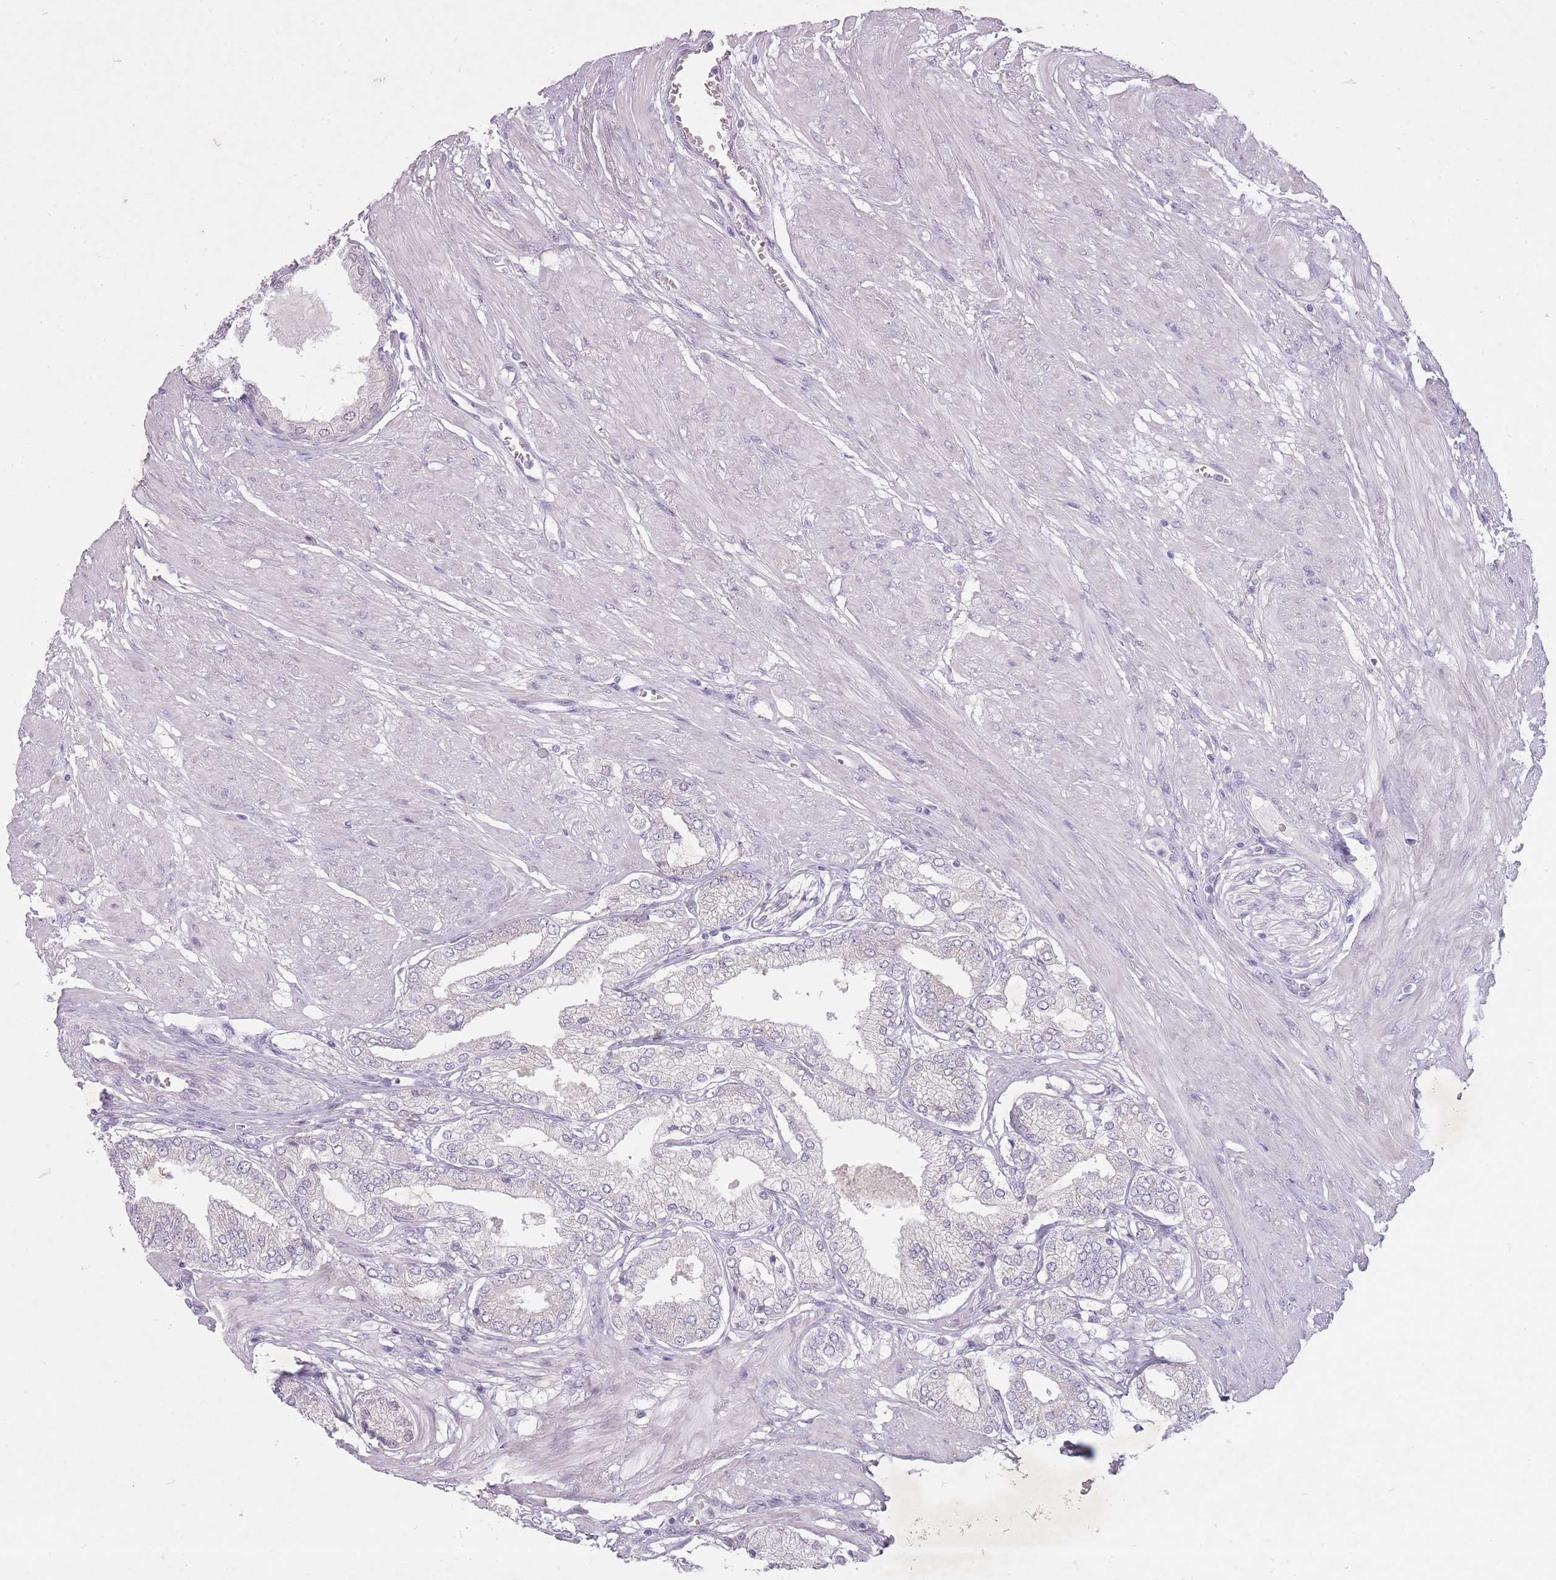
{"staining": {"intensity": "negative", "quantity": "none", "location": "none"}, "tissue": "prostate cancer", "cell_type": "Tumor cells", "image_type": "cancer", "snomed": [{"axis": "morphology", "description": "Adenocarcinoma, High grade"}, {"axis": "topography", "description": "Prostate and seminal vesicle, NOS"}], "caption": "Tumor cells are negative for brown protein staining in prostate high-grade adenocarcinoma. (IHC, brightfield microscopy, high magnification).", "gene": "FAM43B", "patient": {"sex": "male", "age": 64}}